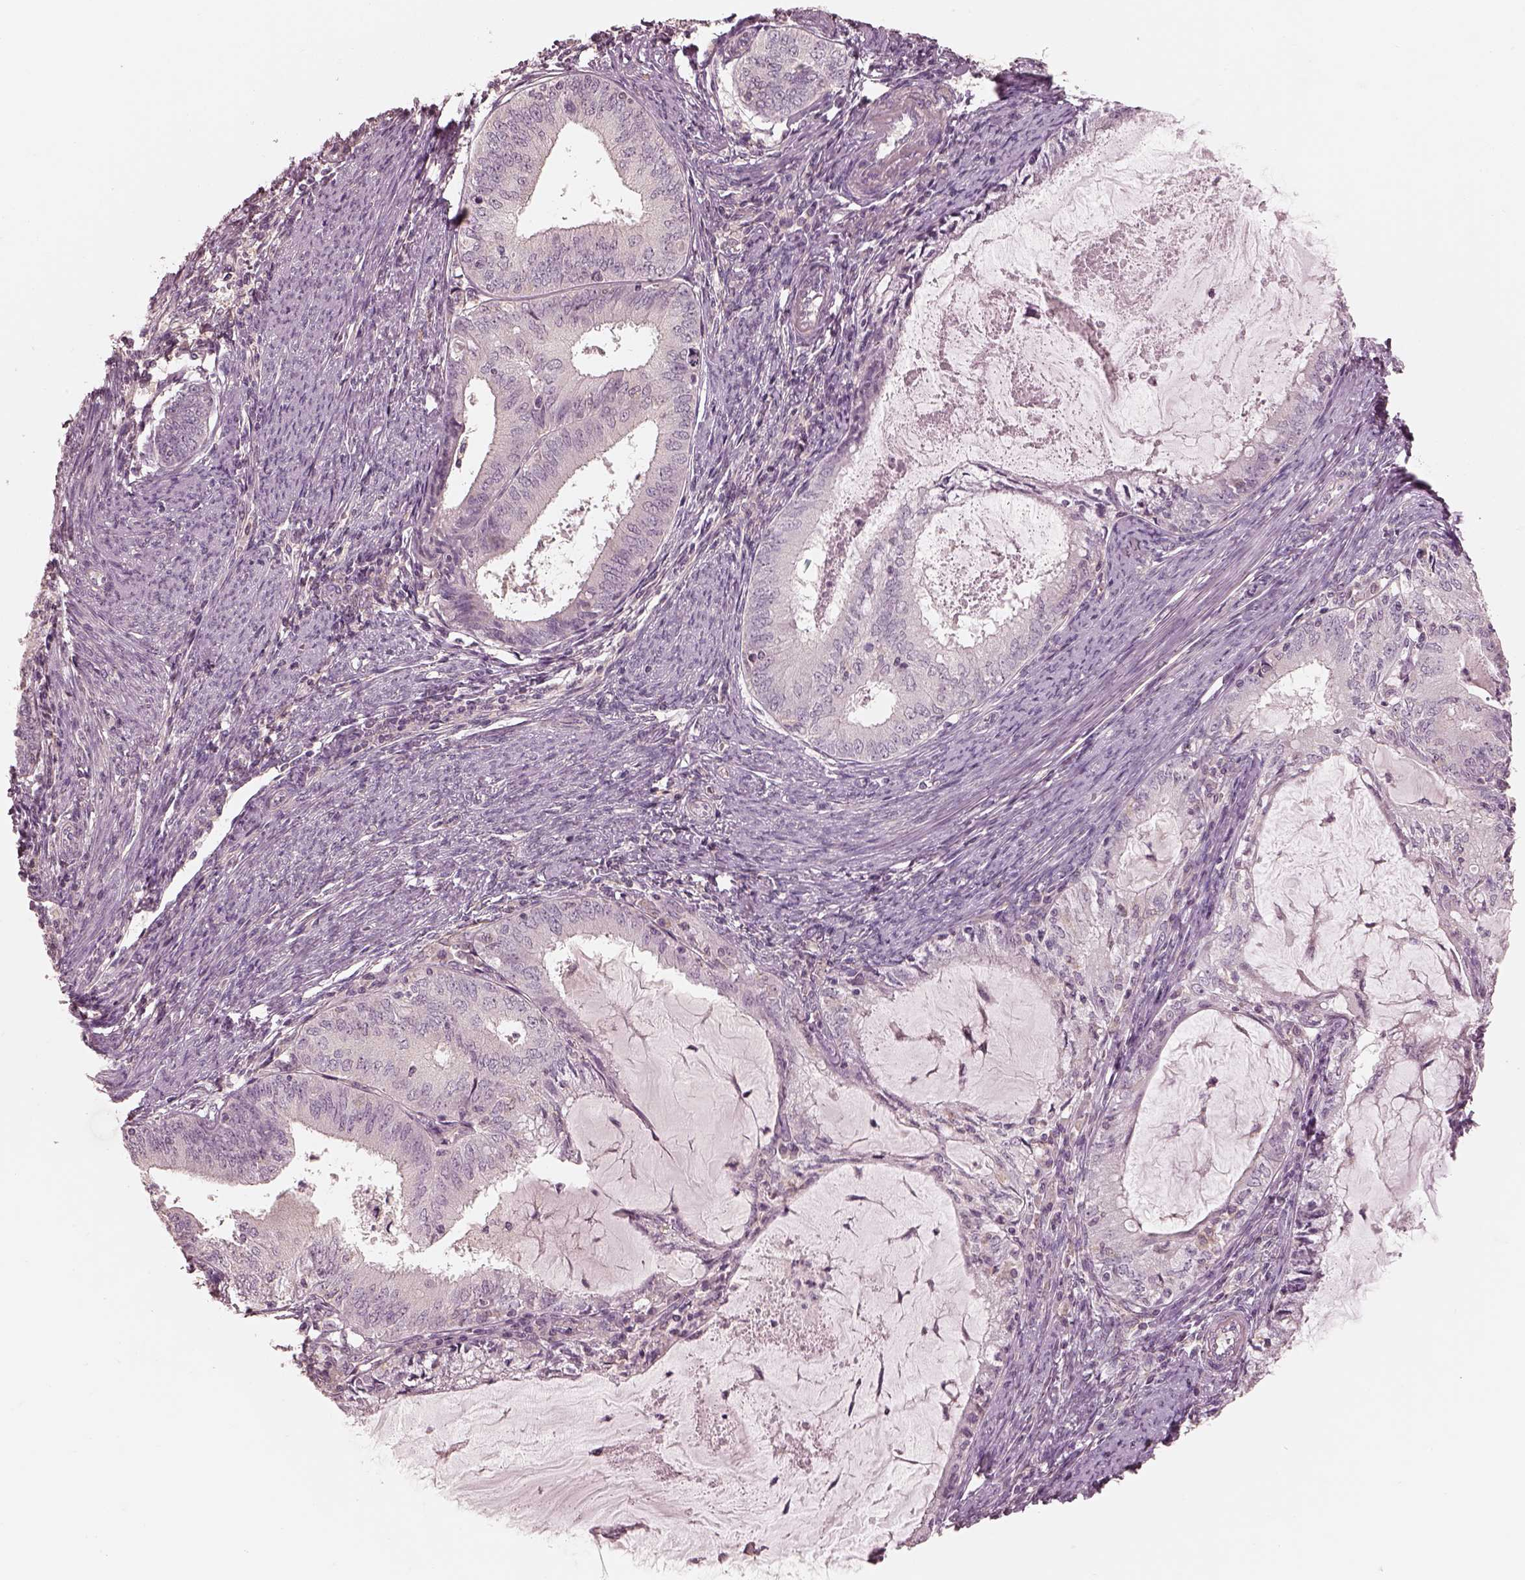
{"staining": {"intensity": "negative", "quantity": "none", "location": "none"}, "tissue": "endometrial cancer", "cell_type": "Tumor cells", "image_type": "cancer", "snomed": [{"axis": "morphology", "description": "Adenocarcinoma, NOS"}, {"axis": "topography", "description": "Endometrium"}], "caption": "Immunohistochemistry (IHC) image of neoplastic tissue: adenocarcinoma (endometrial) stained with DAB (3,3'-diaminobenzidine) displays no significant protein staining in tumor cells.", "gene": "PRKACG", "patient": {"sex": "female", "age": 57}}